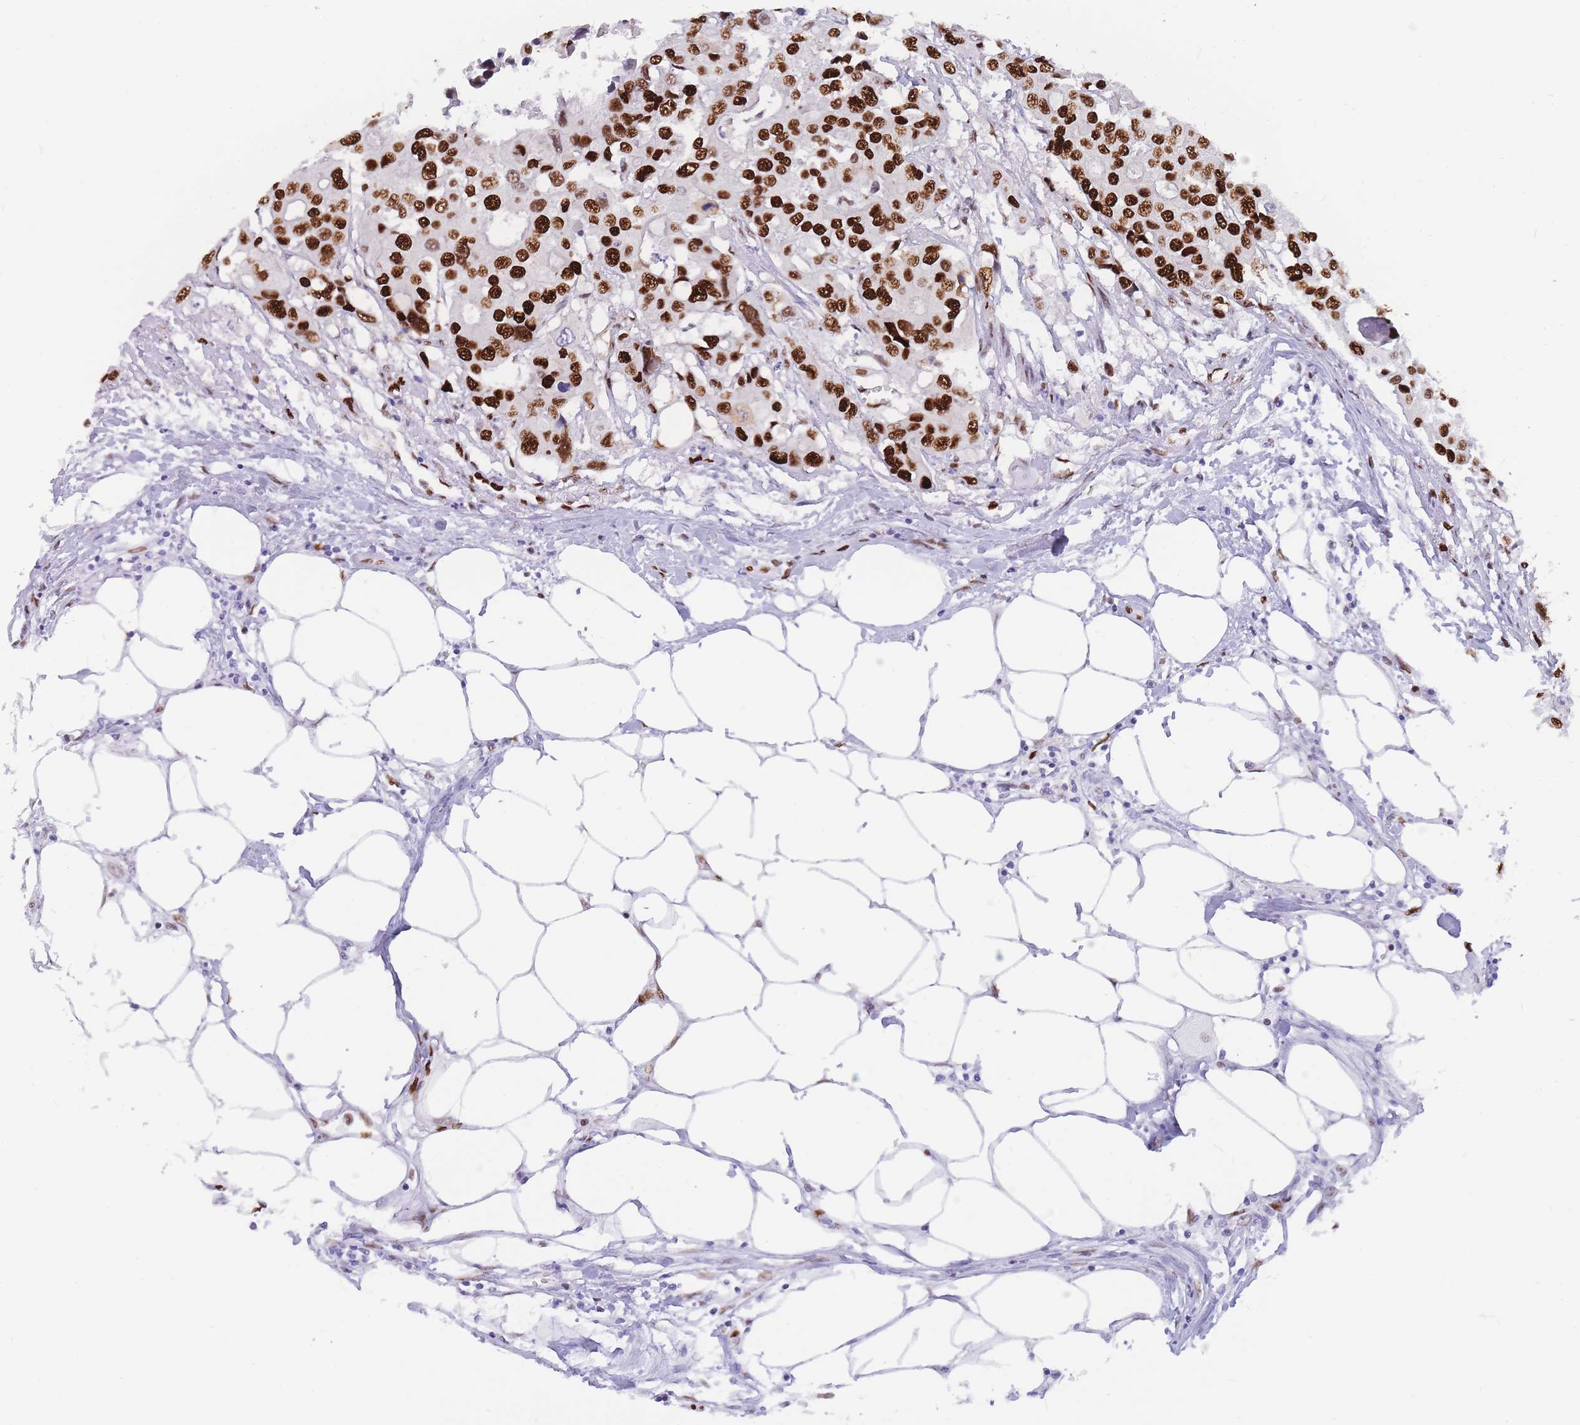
{"staining": {"intensity": "strong", "quantity": ">75%", "location": "nuclear"}, "tissue": "colorectal cancer", "cell_type": "Tumor cells", "image_type": "cancer", "snomed": [{"axis": "morphology", "description": "Adenocarcinoma, NOS"}, {"axis": "topography", "description": "Colon"}], "caption": "Immunohistochemical staining of human adenocarcinoma (colorectal) reveals strong nuclear protein staining in about >75% of tumor cells.", "gene": "NASP", "patient": {"sex": "male", "age": 77}}